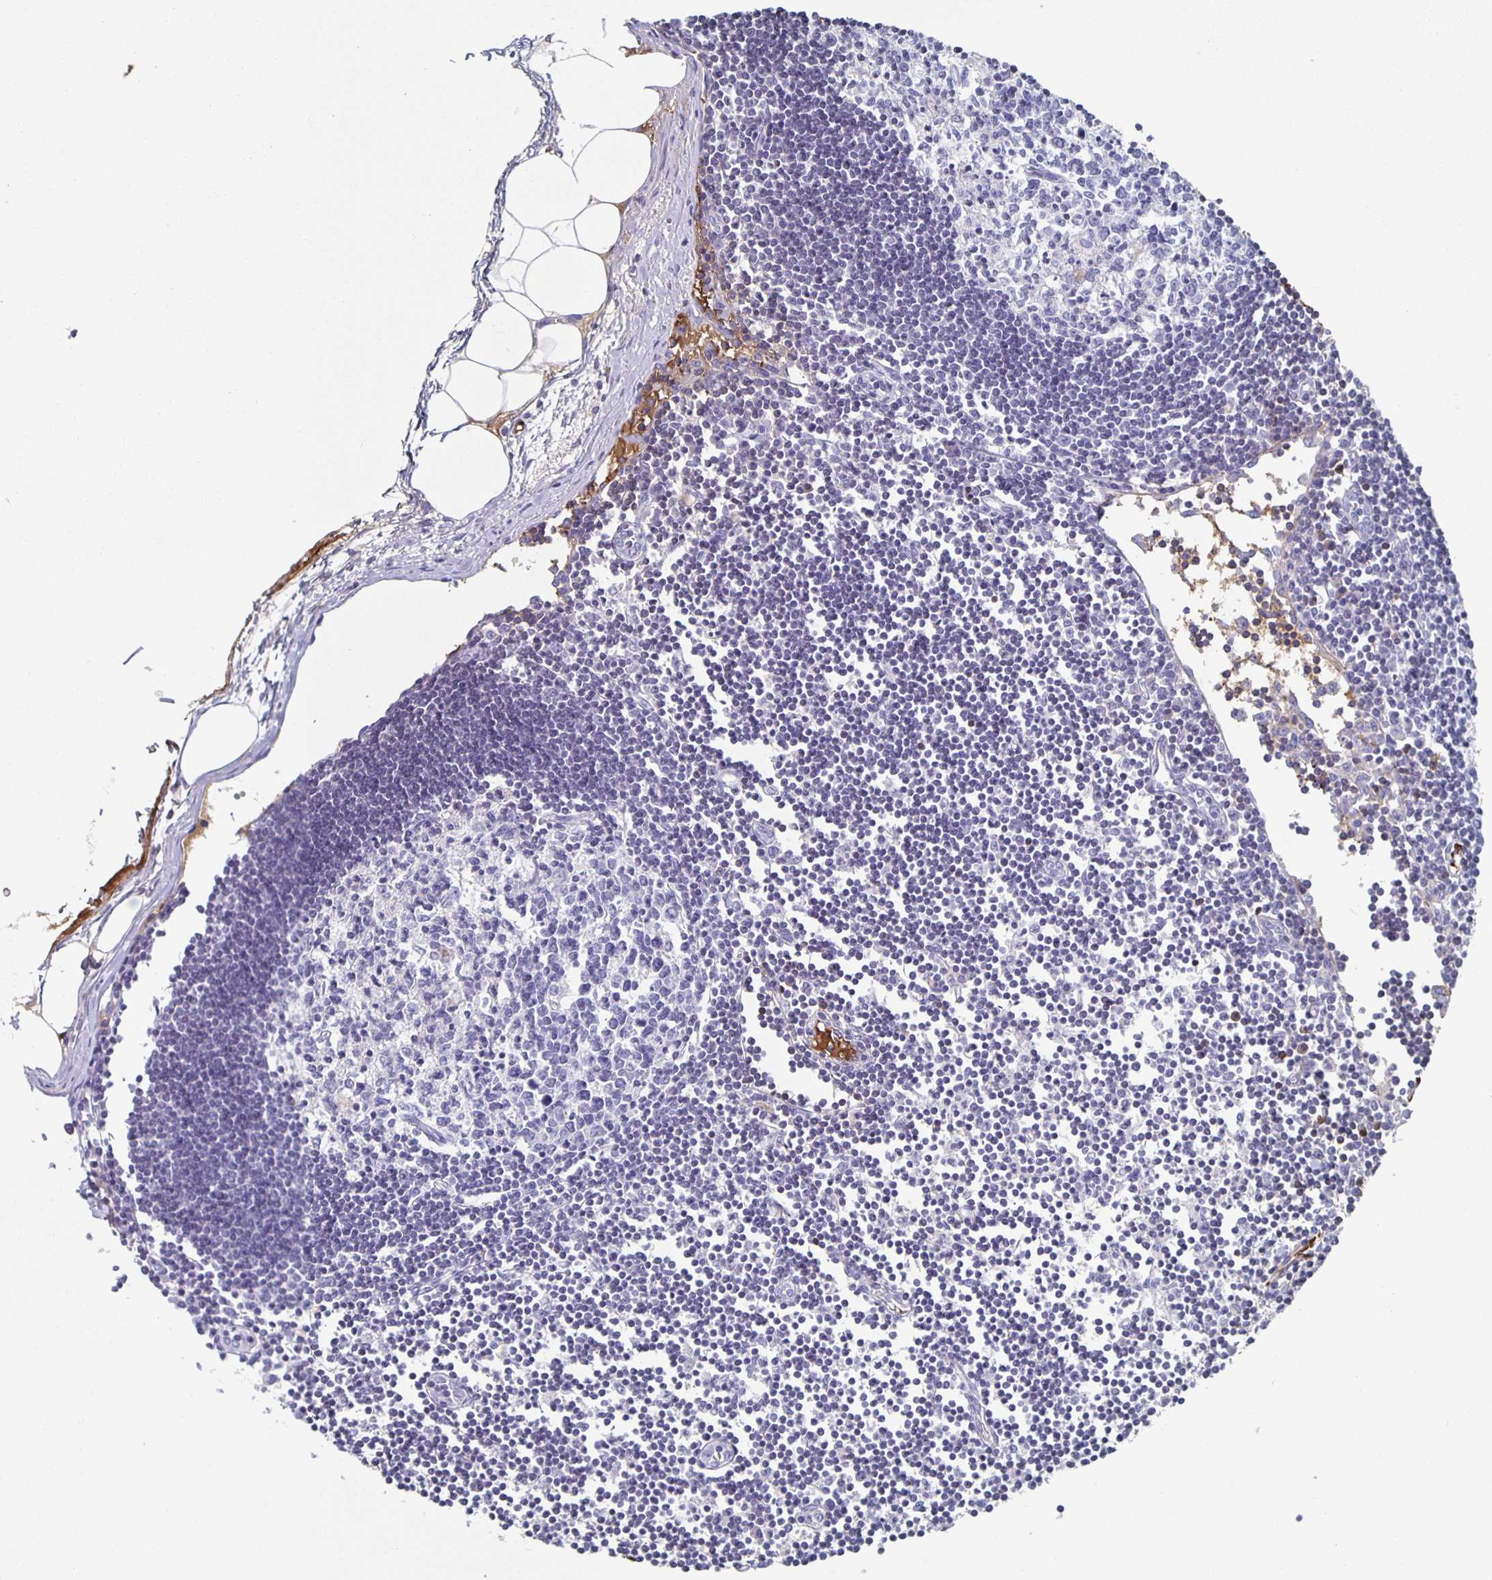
{"staining": {"intensity": "negative", "quantity": "none", "location": "none"}, "tissue": "lymph node", "cell_type": "Germinal center cells", "image_type": "normal", "snomed": [{"axis": "morphology", "description": "Normal tissue, NOS"}, {"axis": "topography", "description": "Lymph node"}], "caption": "DAB immunohistochemical staining of unremarkable human lymph node shows no significant staining in germinal center cells.", "gene": "FGA", "patient": {"sex": "female", "age": 65}}